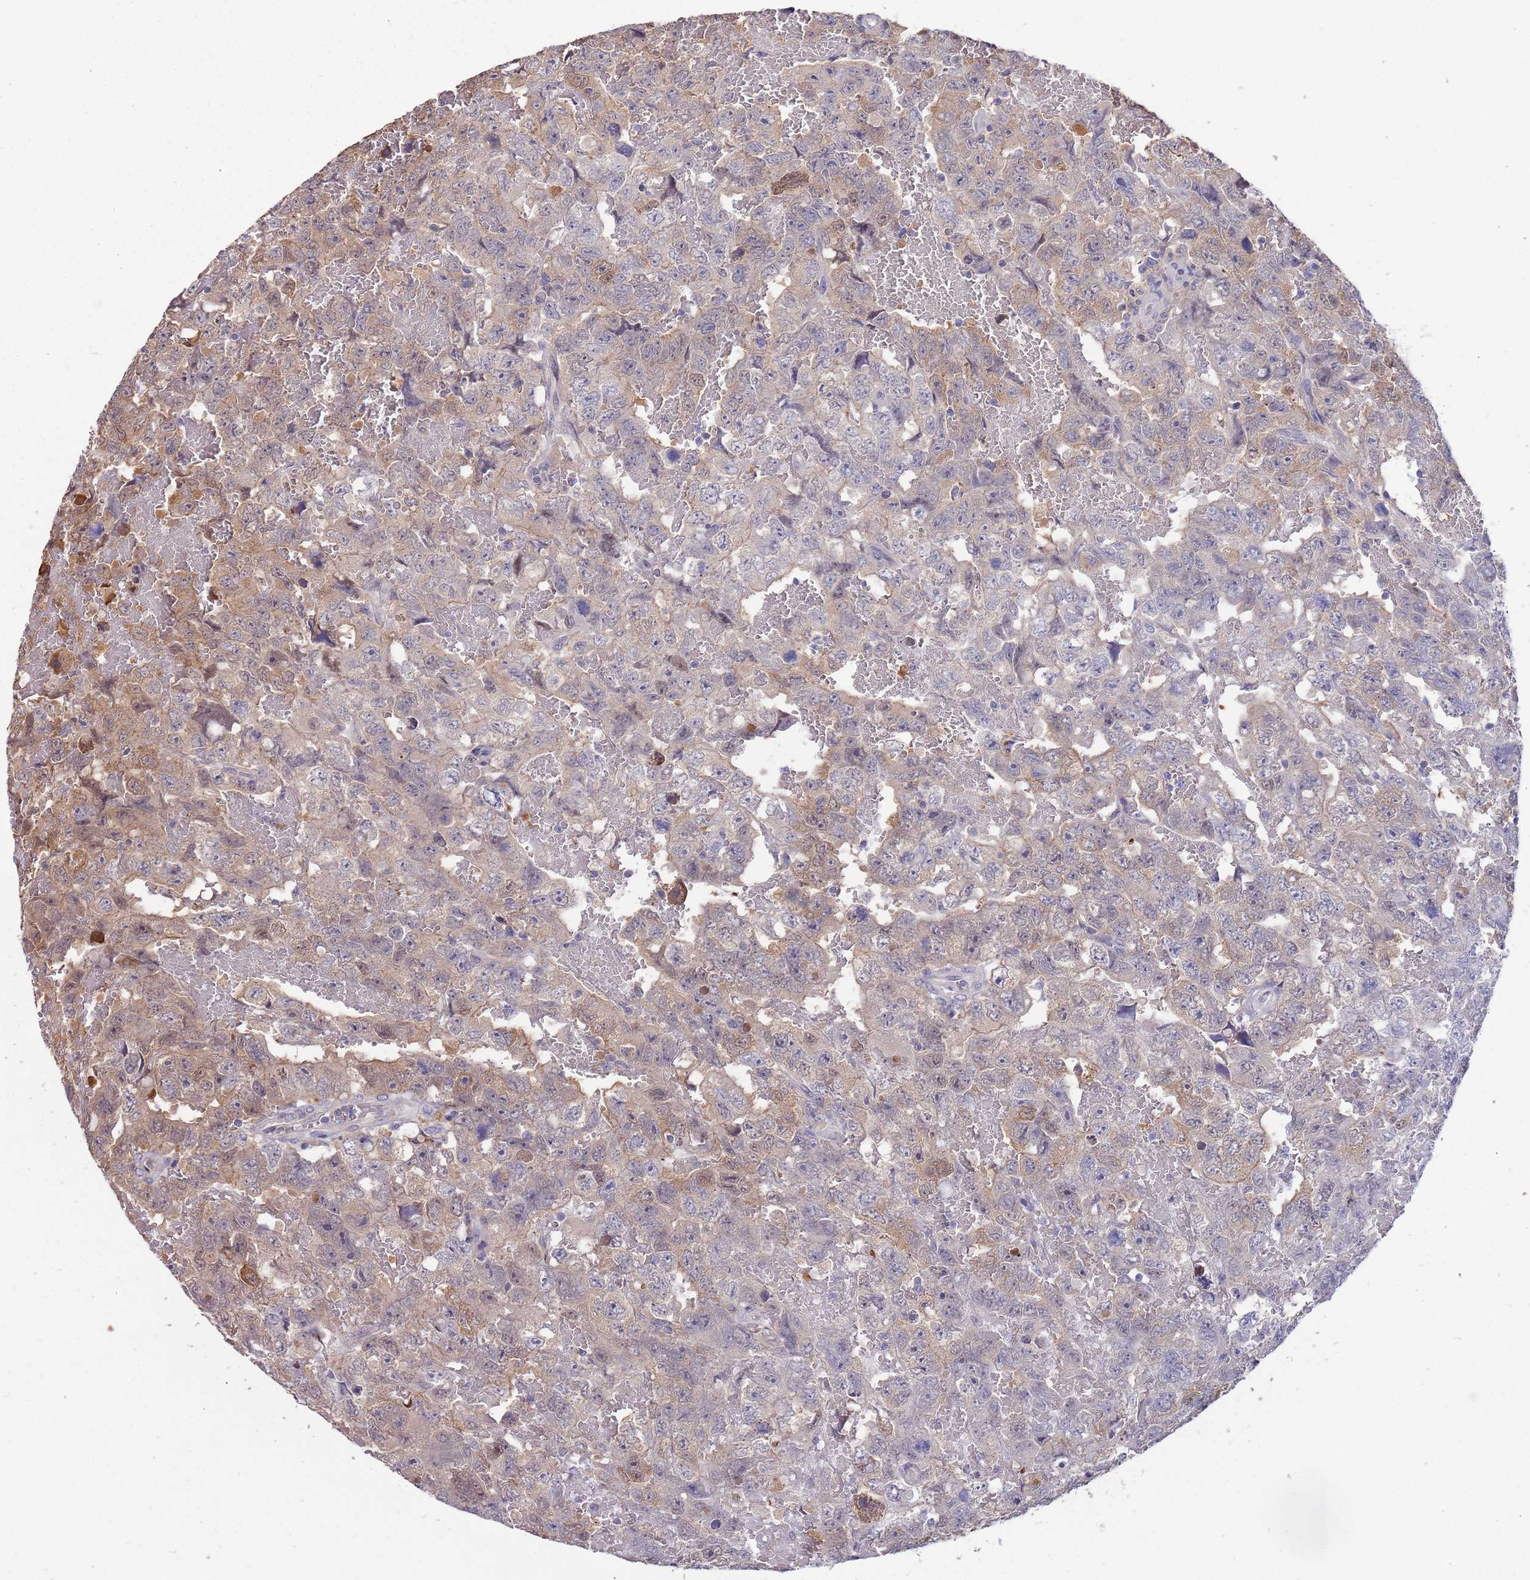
{"staining": {"intensity": "moderate", "quantity": "<25%", "location": "cytoplasmic/membranous"}, "tissue": "testis cancer", "cell_type": "Tumor cells", "image_type": "cancer", "snomed": [{"axis": "morphology", "description": "Carcinoma, Embryonal, NOS"}, {"axis": "topography", "description": "Testis"}], "caption": "Immunohistochemistry (IHC) of human embryonal carcinoma (testis) shows low levels of moderate cytoplasmic/membranous expression in about <25% of tumor cells.", "gene": "AP5S1", "patient": {"sex": "male", "age": 45}}